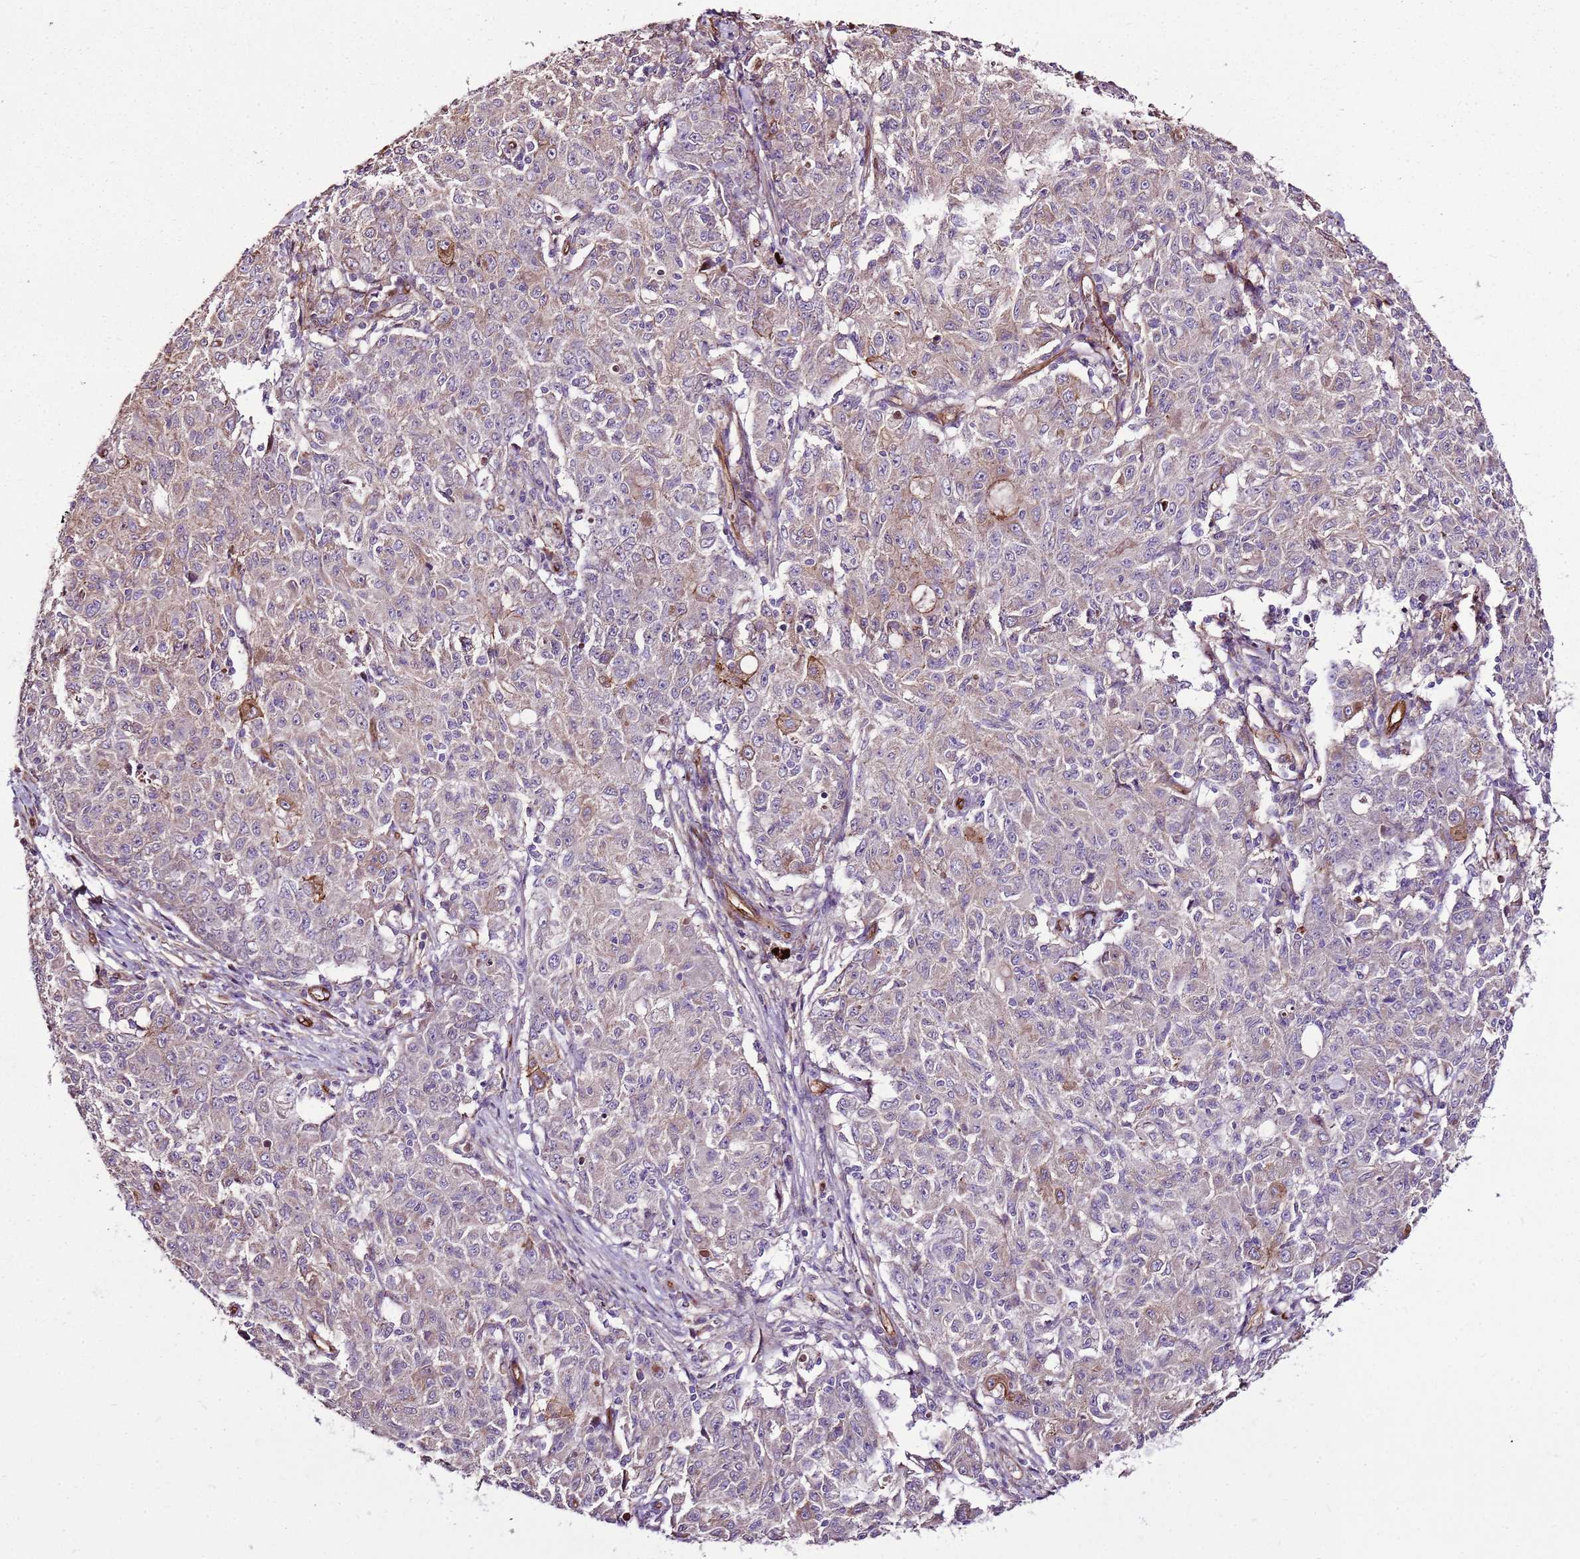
{"staining": {"intensity": "moderate", "quantity": "<25%", "location": "cytoplasmic/membranous"}, "tissue": "ovarian cancer", "cell_type": "Tumor cells", "image_type": "cancer", "snomed": [{"axis": "morphology", "description": "Carcinoma, endometroid"}, {"axis": "topography", "description": "Ovary"}], "caption": "Immunohistochemistry (IHC) of ovarian cancer shows low levels of moderate cytoplasmic/membranous positivity in approximately <25% of tumor cells. The staining is performed using DAB (3,3'-diaminobenzidine) brown chromogen to label protein expression. The nuclei are counter-stained blue using hematoxylin.", "gene": "ZNF827", "patient": {"sex": "female", "age": 42}}